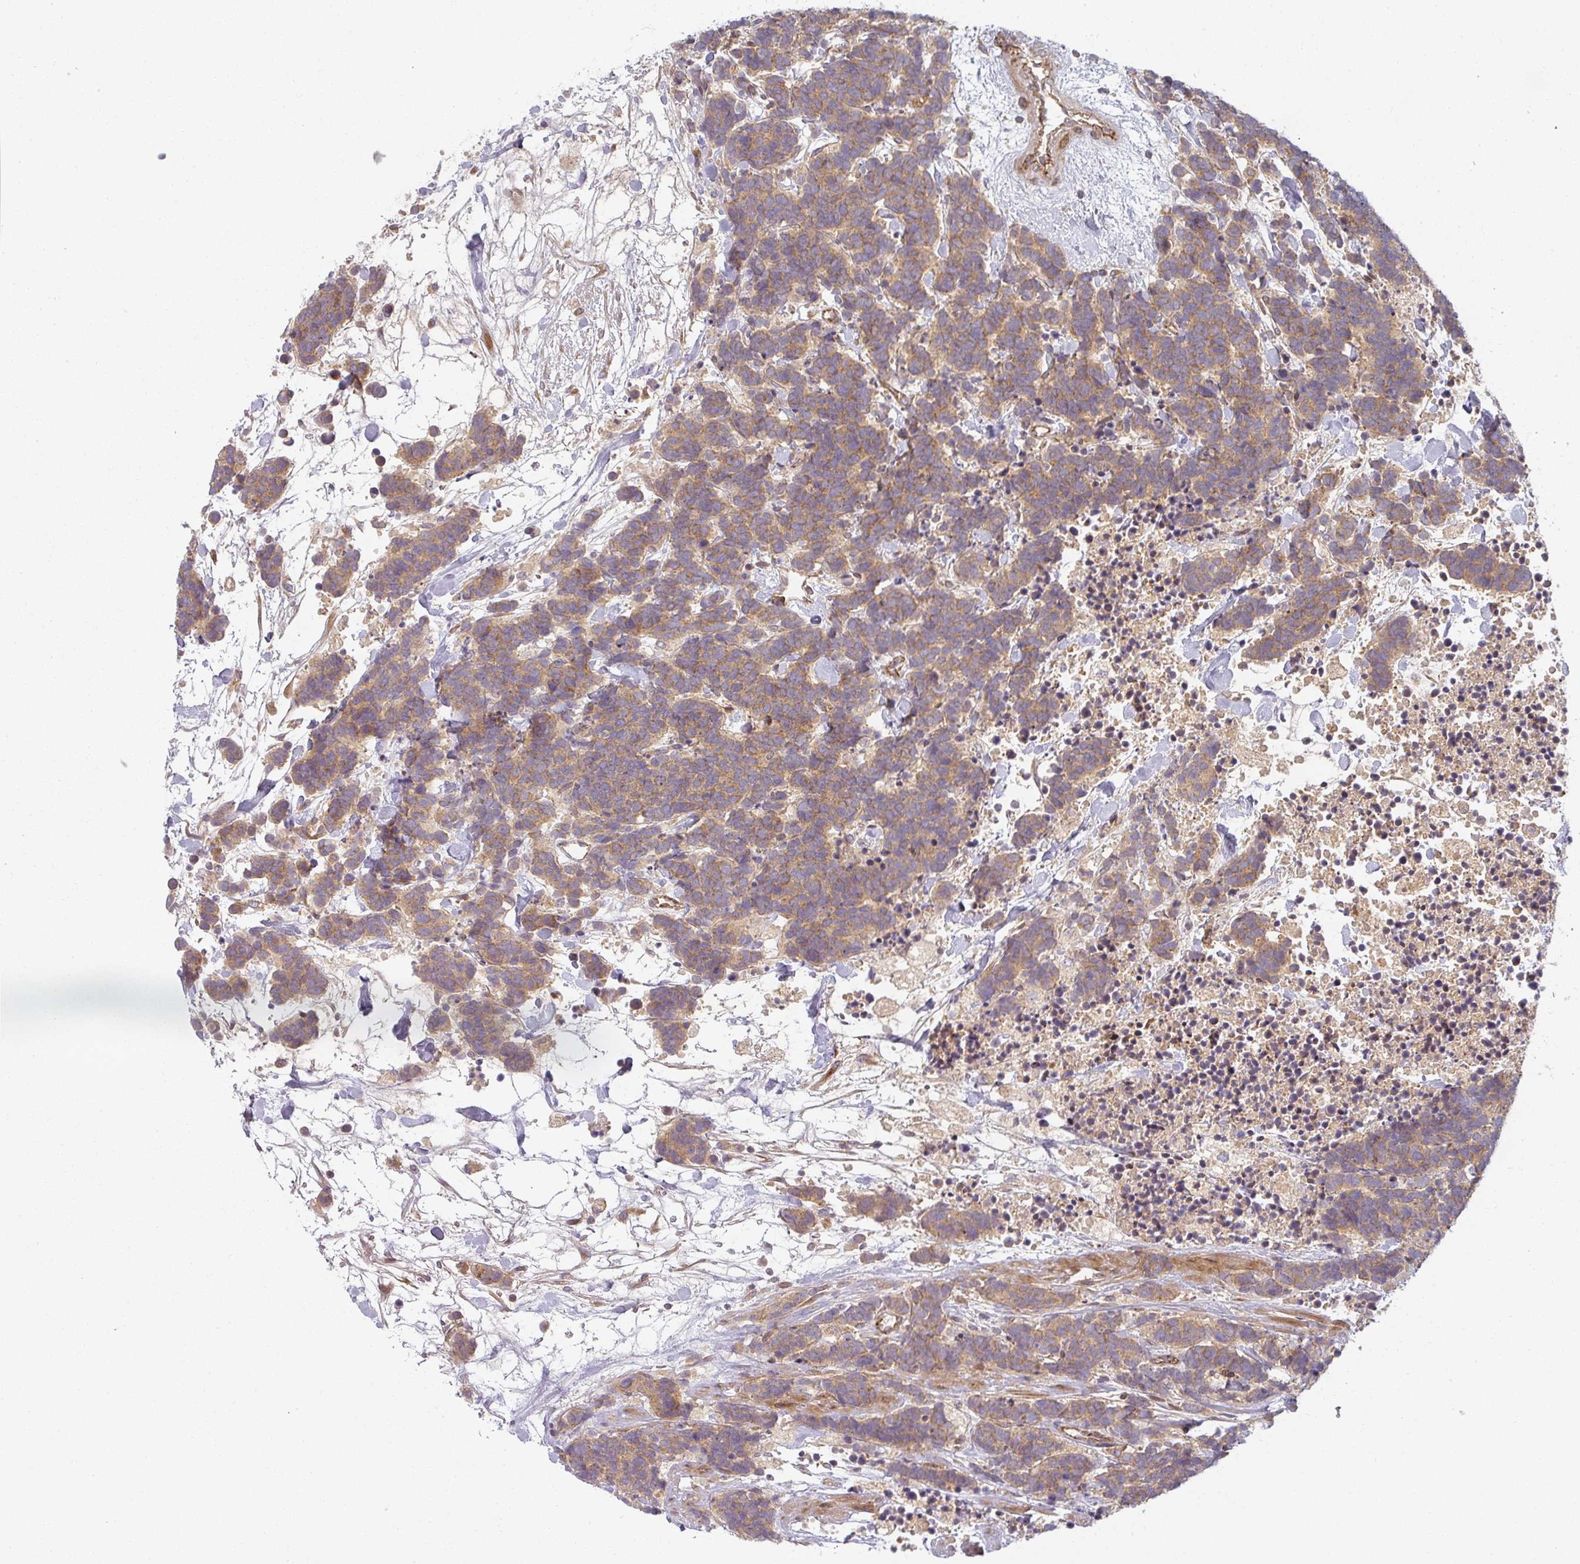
{"staining": {"intensity": "moderate", "quantity": ">75%", "location": "cytoplasmic/membranous"}, "tissue": "carcinoid", "cell_type": "Tumor cells", "image_type": "cancer", "snomed": [{"axis": "morphology", "description": "Carcinoma, NOS"}, {"axis": "morphology", "description": "Carcinoid, malignant, NOS"}, {"axis": "topography", "description": "Prostate"}], "caption": "A high-resolution micrograph shows immunohistochemistry (IHC) staining of malignant carcinoid, which exhibits moderate cytoplasmic/membranous staining in about >75% of tumor cells.", "gene": "CNOT1", "patient": {"sex": "male", "age": 57}}